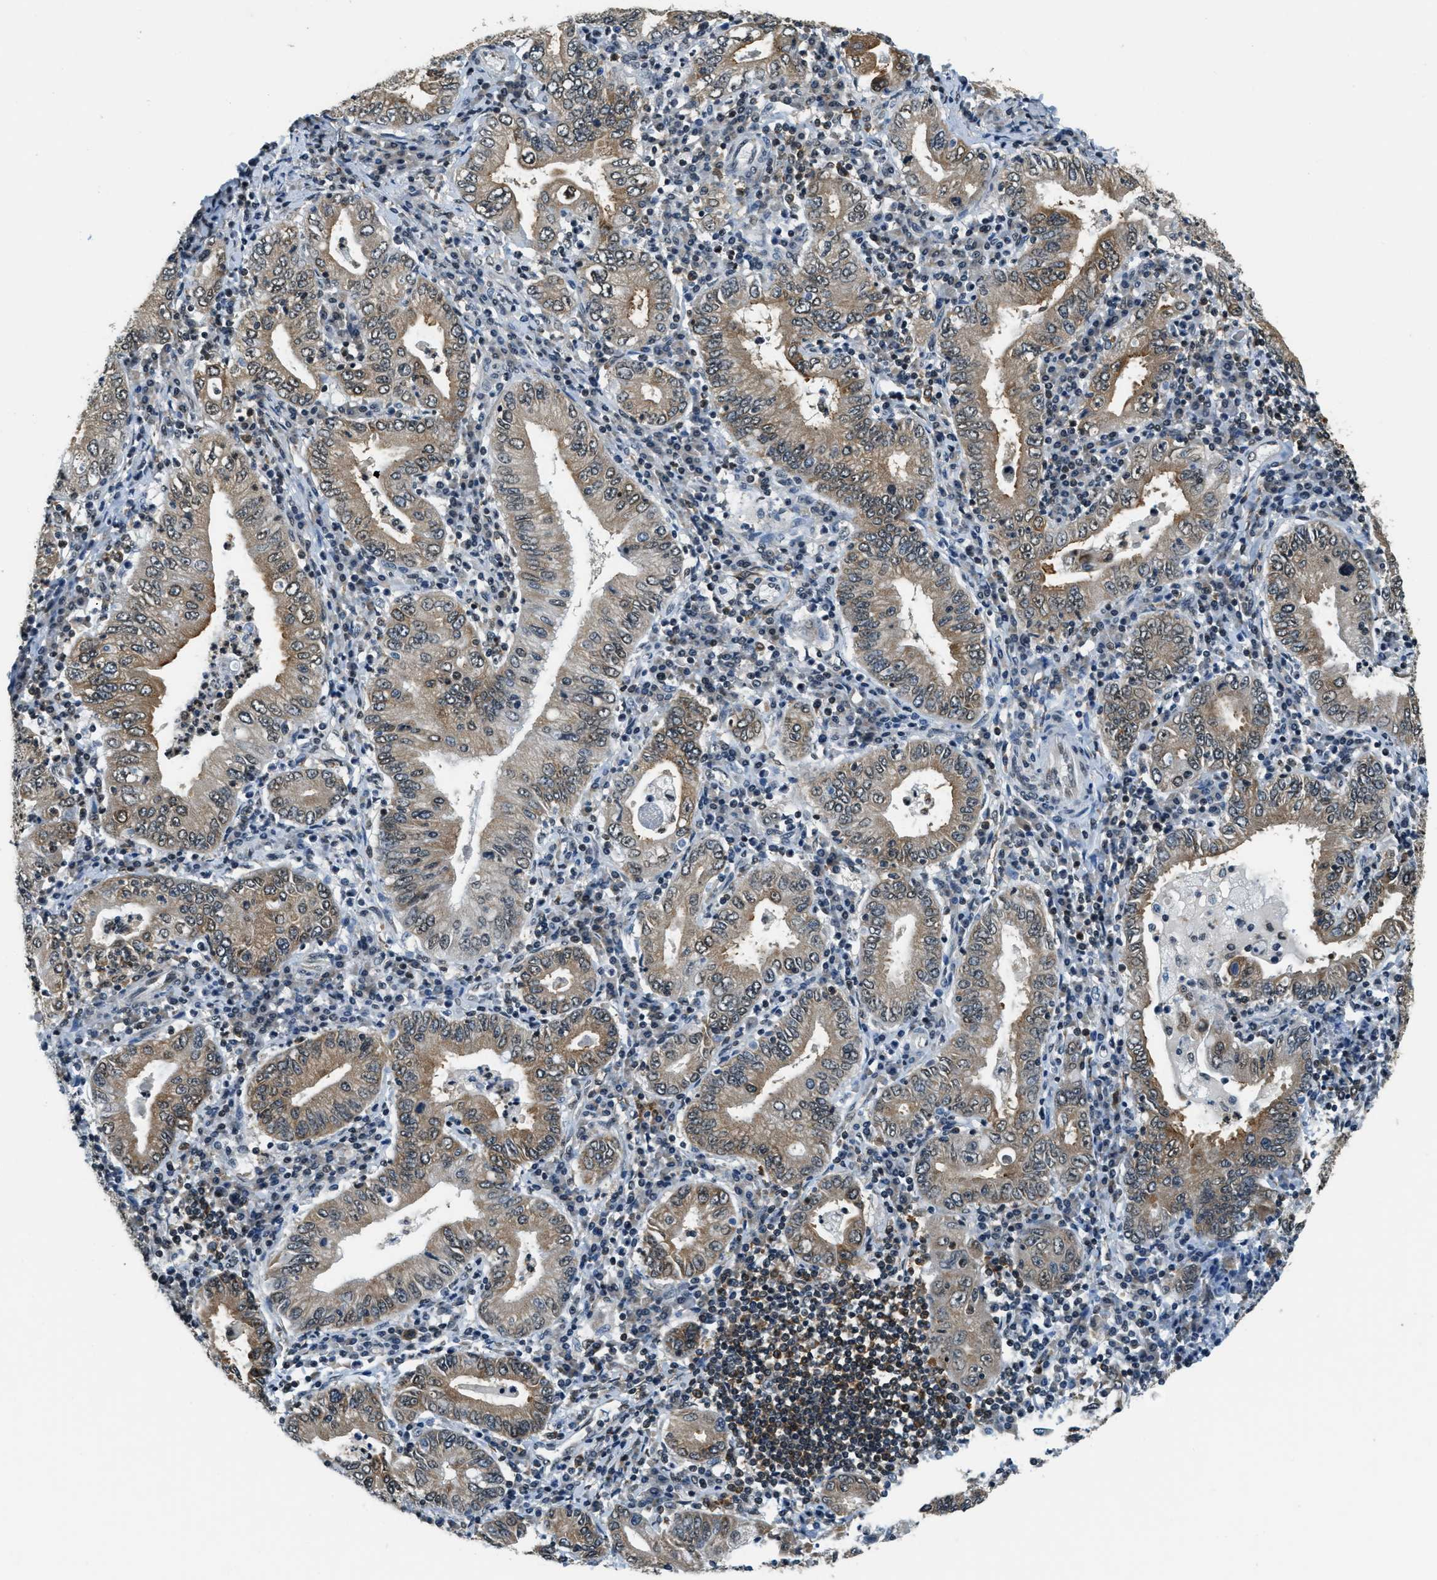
{"staining": {"intensity": "moderate", "quantity": ">75%", "location": "cytoplasmic/membranous"}, "tissue": "stomach cancer", "cell_type": "Tumor cells", "image_type": "cancer", "snomed": [{"axis": "morphology", "description": "Normal tissue, NOS"}, {"axis": "morphology", "description": "Adenocarcinoma, NOS"}, {"axis": "topography", "description": "Esophagus"}, {"axis": "topography", "description": "Stomach, upper"}, {"axis": "topography", "description": "Peripheral nerve tissue"}], "caption": "IHC image of neoplastic tissue: human stomach cancer (adenocarcinoma) stained using IHC demonstrates medium levels of moderate protein expression localized specifically in the cytoplasmic/membranous of tumor cells, appearing as a cytoplasmic/membranous brown color.", "gene": "RAB11FIP1", "patient": {"sex": "male", "age": 62}}